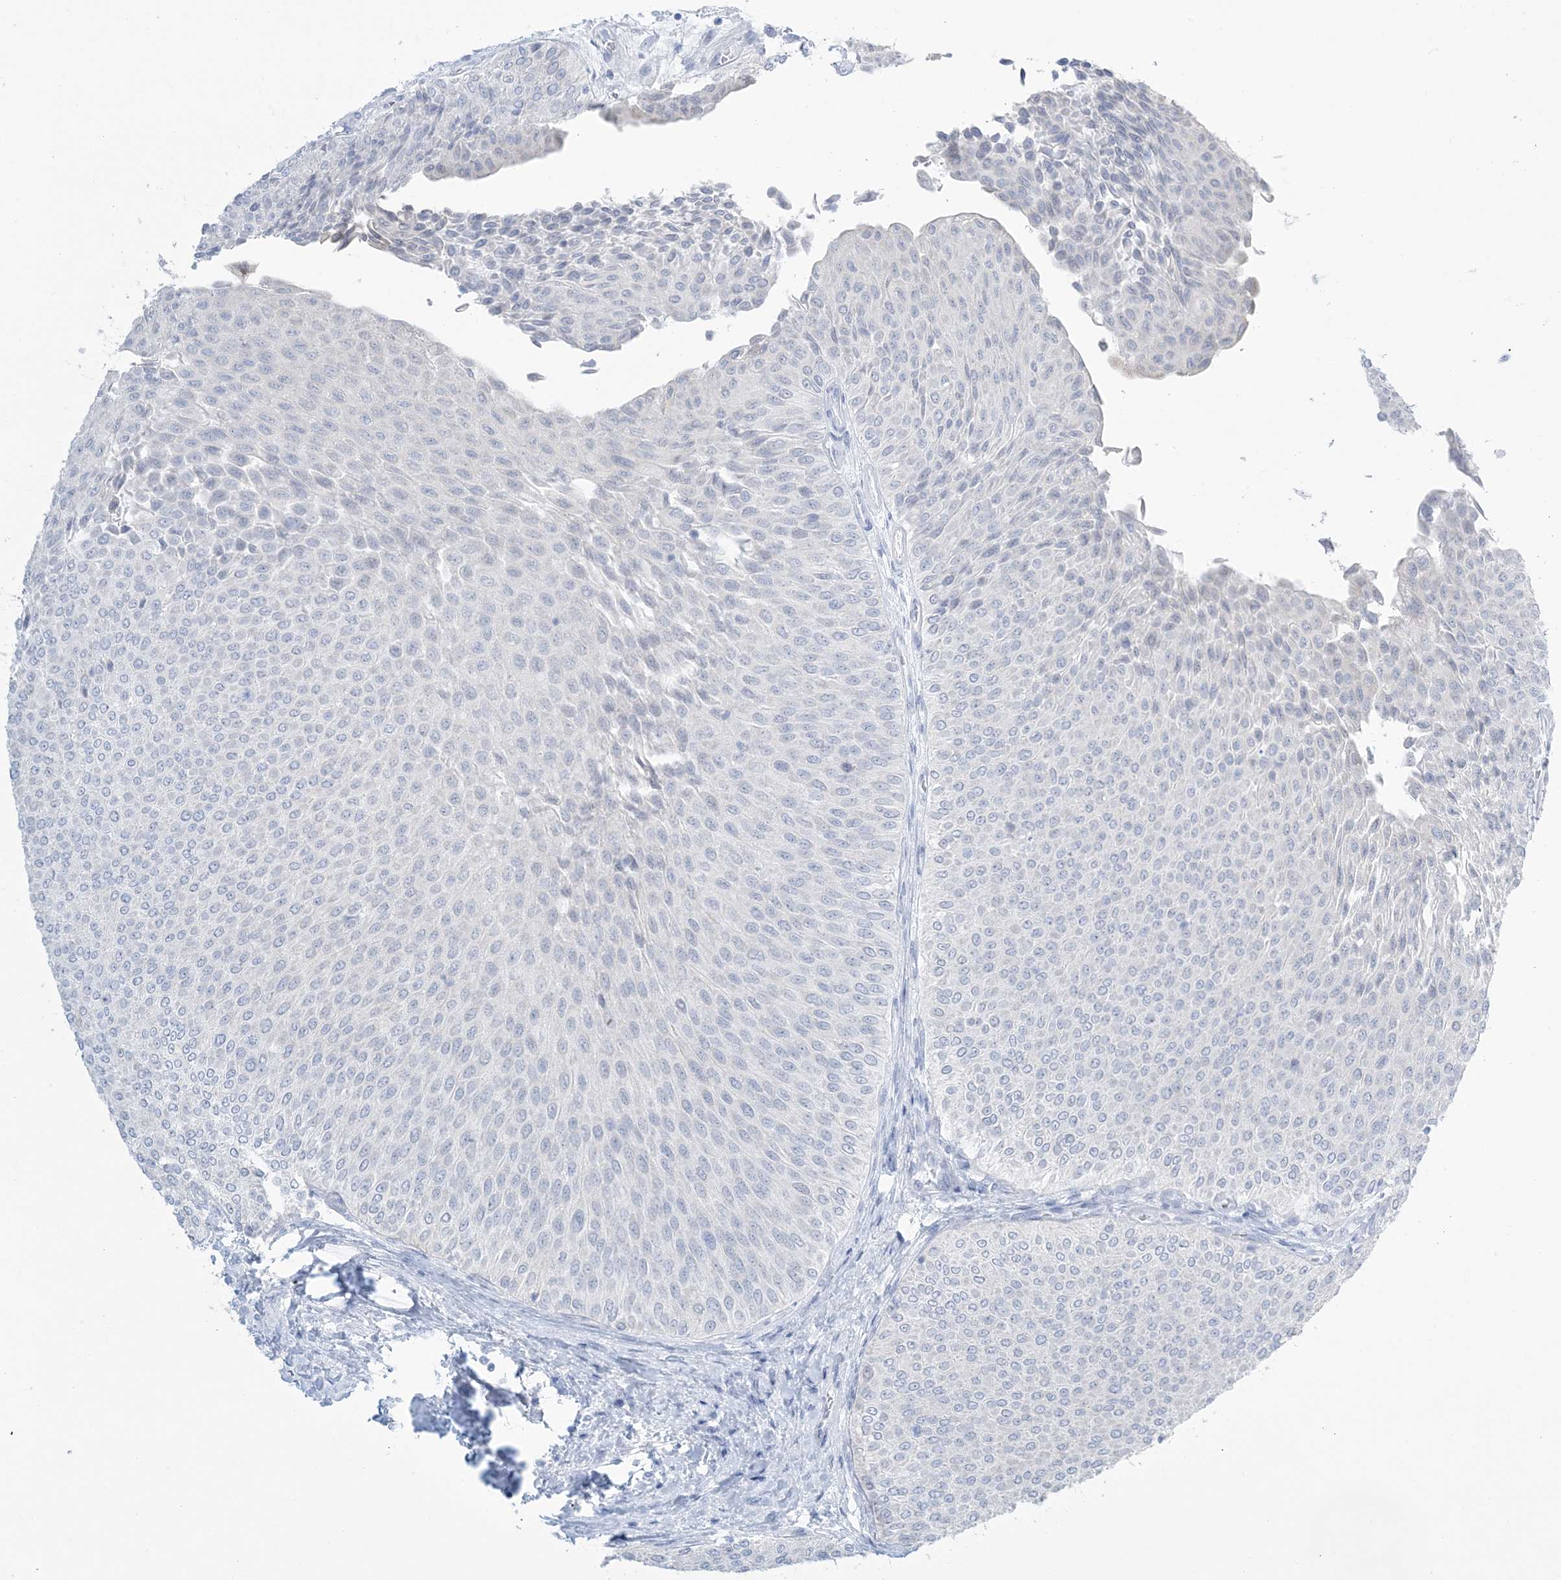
{"staining": {"intensity": "negative", "quantity": "none", "location": "none"}, "tissue": "urothelial cancer", "cell_type": "Tumor cells", "image_type": "cancer", "snomed": [{"axis": "morphology", "description": "Urothelial carcinoma, Low grade"}, {"axis": "topography", "description": "Urinary bladder"}], "caption": "DAB immunohistochemical staining of human low-grade urothelial carcinoma reveals no significant expression in tumor cells.", "gene": "AGXT", "patient": {"sex": "male", "age": 78}}